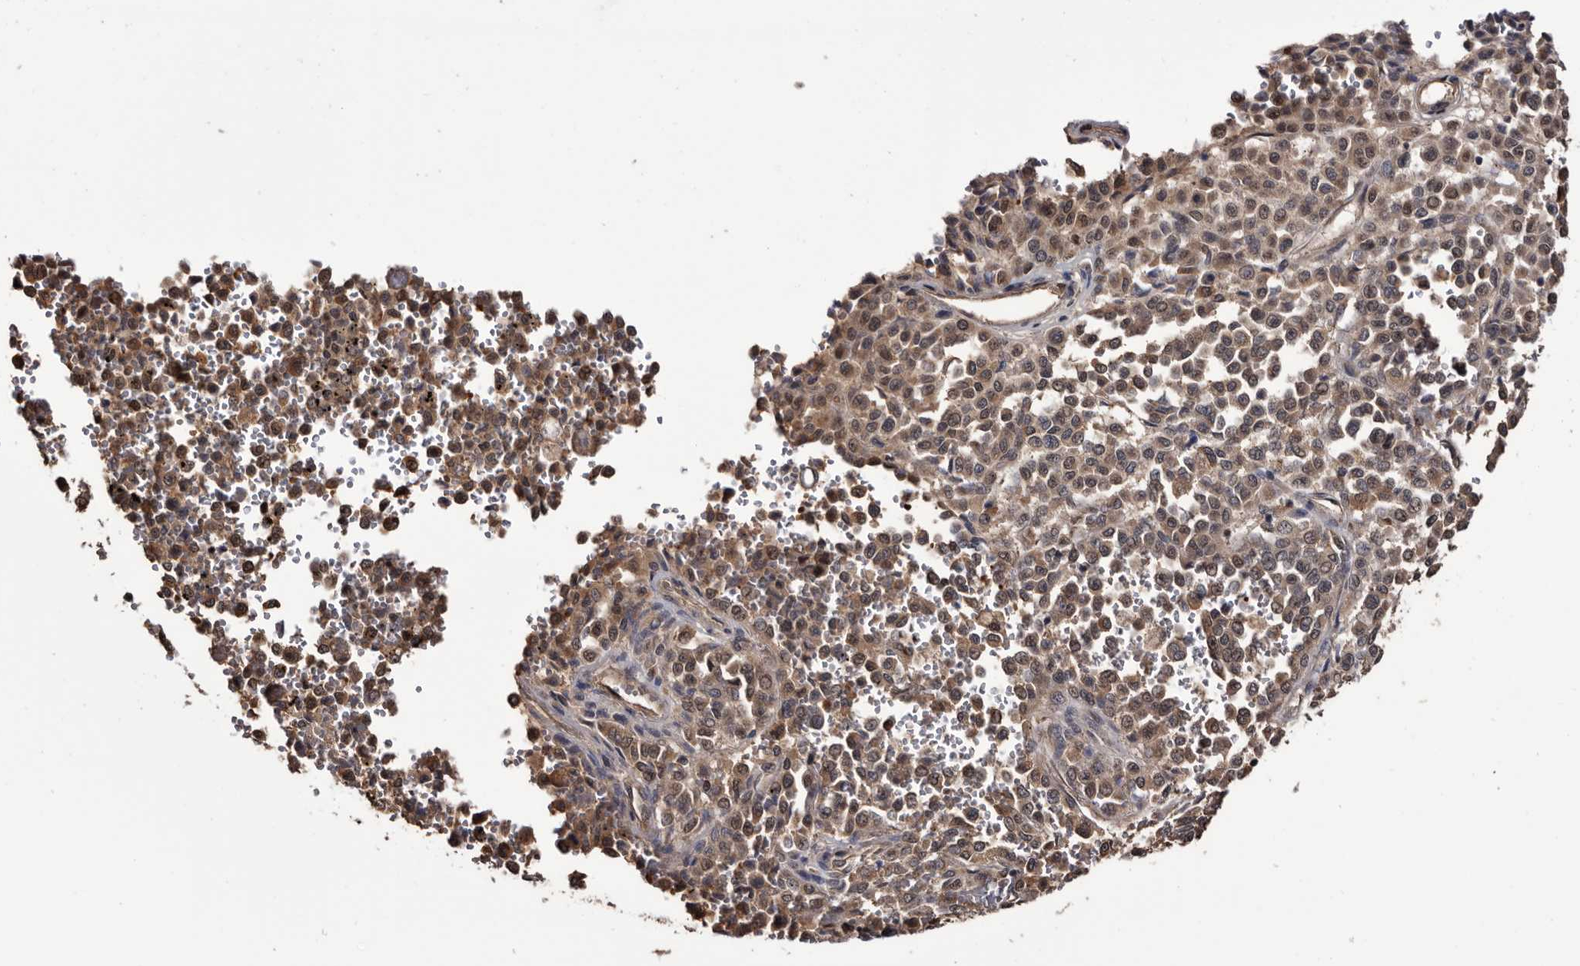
{"staining": {"intensity": "moderate", "quantity": ">75%", "location": "cytoplasmic/membranous"}, "tissue": "melanoma", "cell_type": "Tumor cells", "image_type": "cancer", "snomed": [{"axis": "morphology", "description": "Malignant melanoma, Metastatic site"}, {"axis": "topography", "description": "Pancreas"}], "caption": "Immunohistochemical staining of human melanoma displays medium levels of moderate cytoplasmic/membranous protein positivity in approximately >75% of tumor cells.", "gene": "TTI2", "patient": {"sex": "female", "age": 30}}